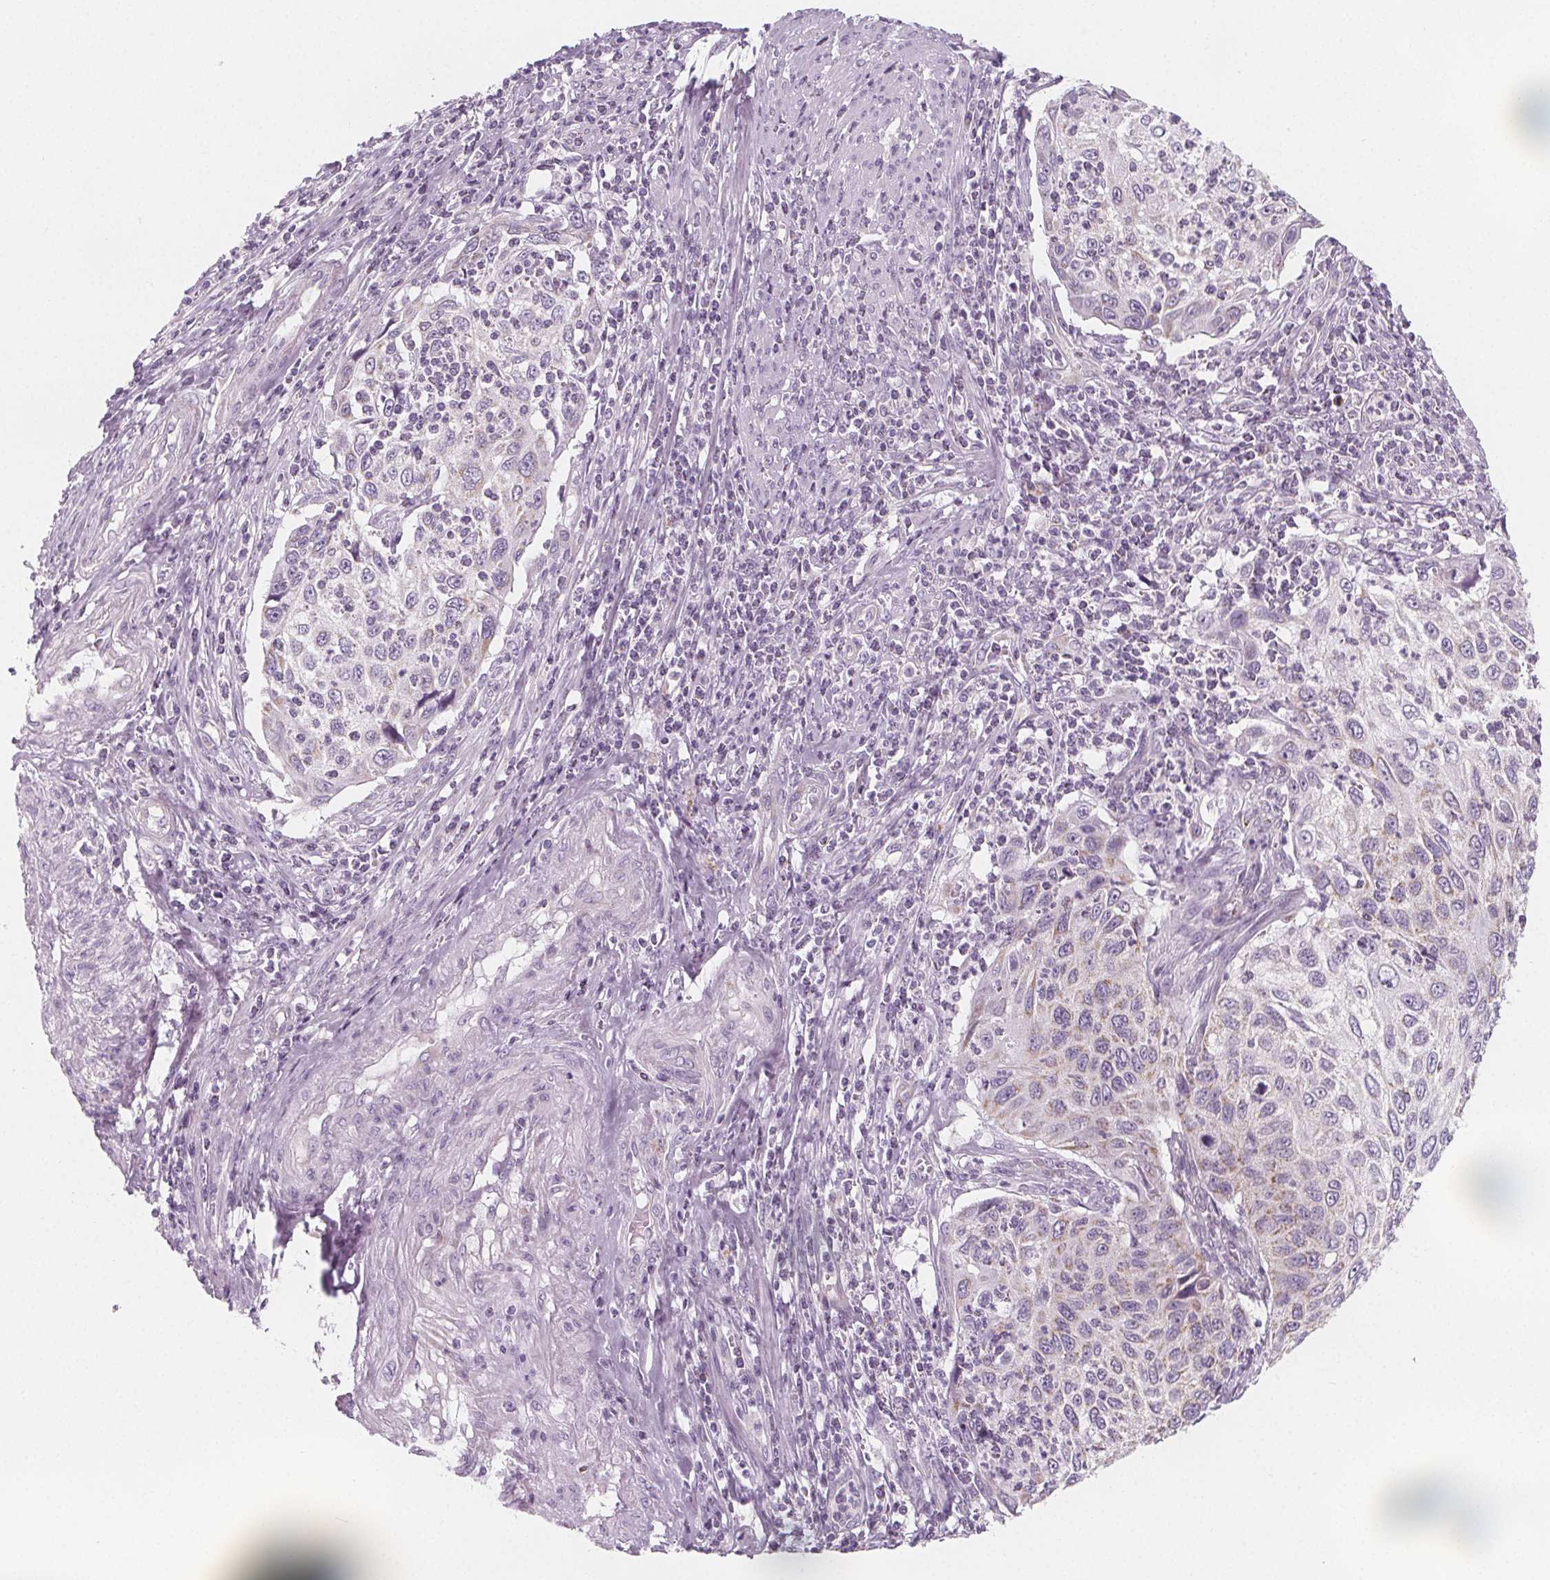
{"staining": {"intensity": "negative", "quantity": "none", "location": "none"}, "tissue": "cervical cancer", "cell_type": "Tumor cells", "image_type": "cancer", "snomed": [{"axis": "morphology", "description": "Squamous cell carcinoma, NOS"}, {"axis": "topography", "description": "Cervix"}], "caption": "Tumor cells are negative for brown protein staining in squamous cell carcinoma (cervical).", "gene": "IL17C", "patient": {"sex": "female", "age": 70}}